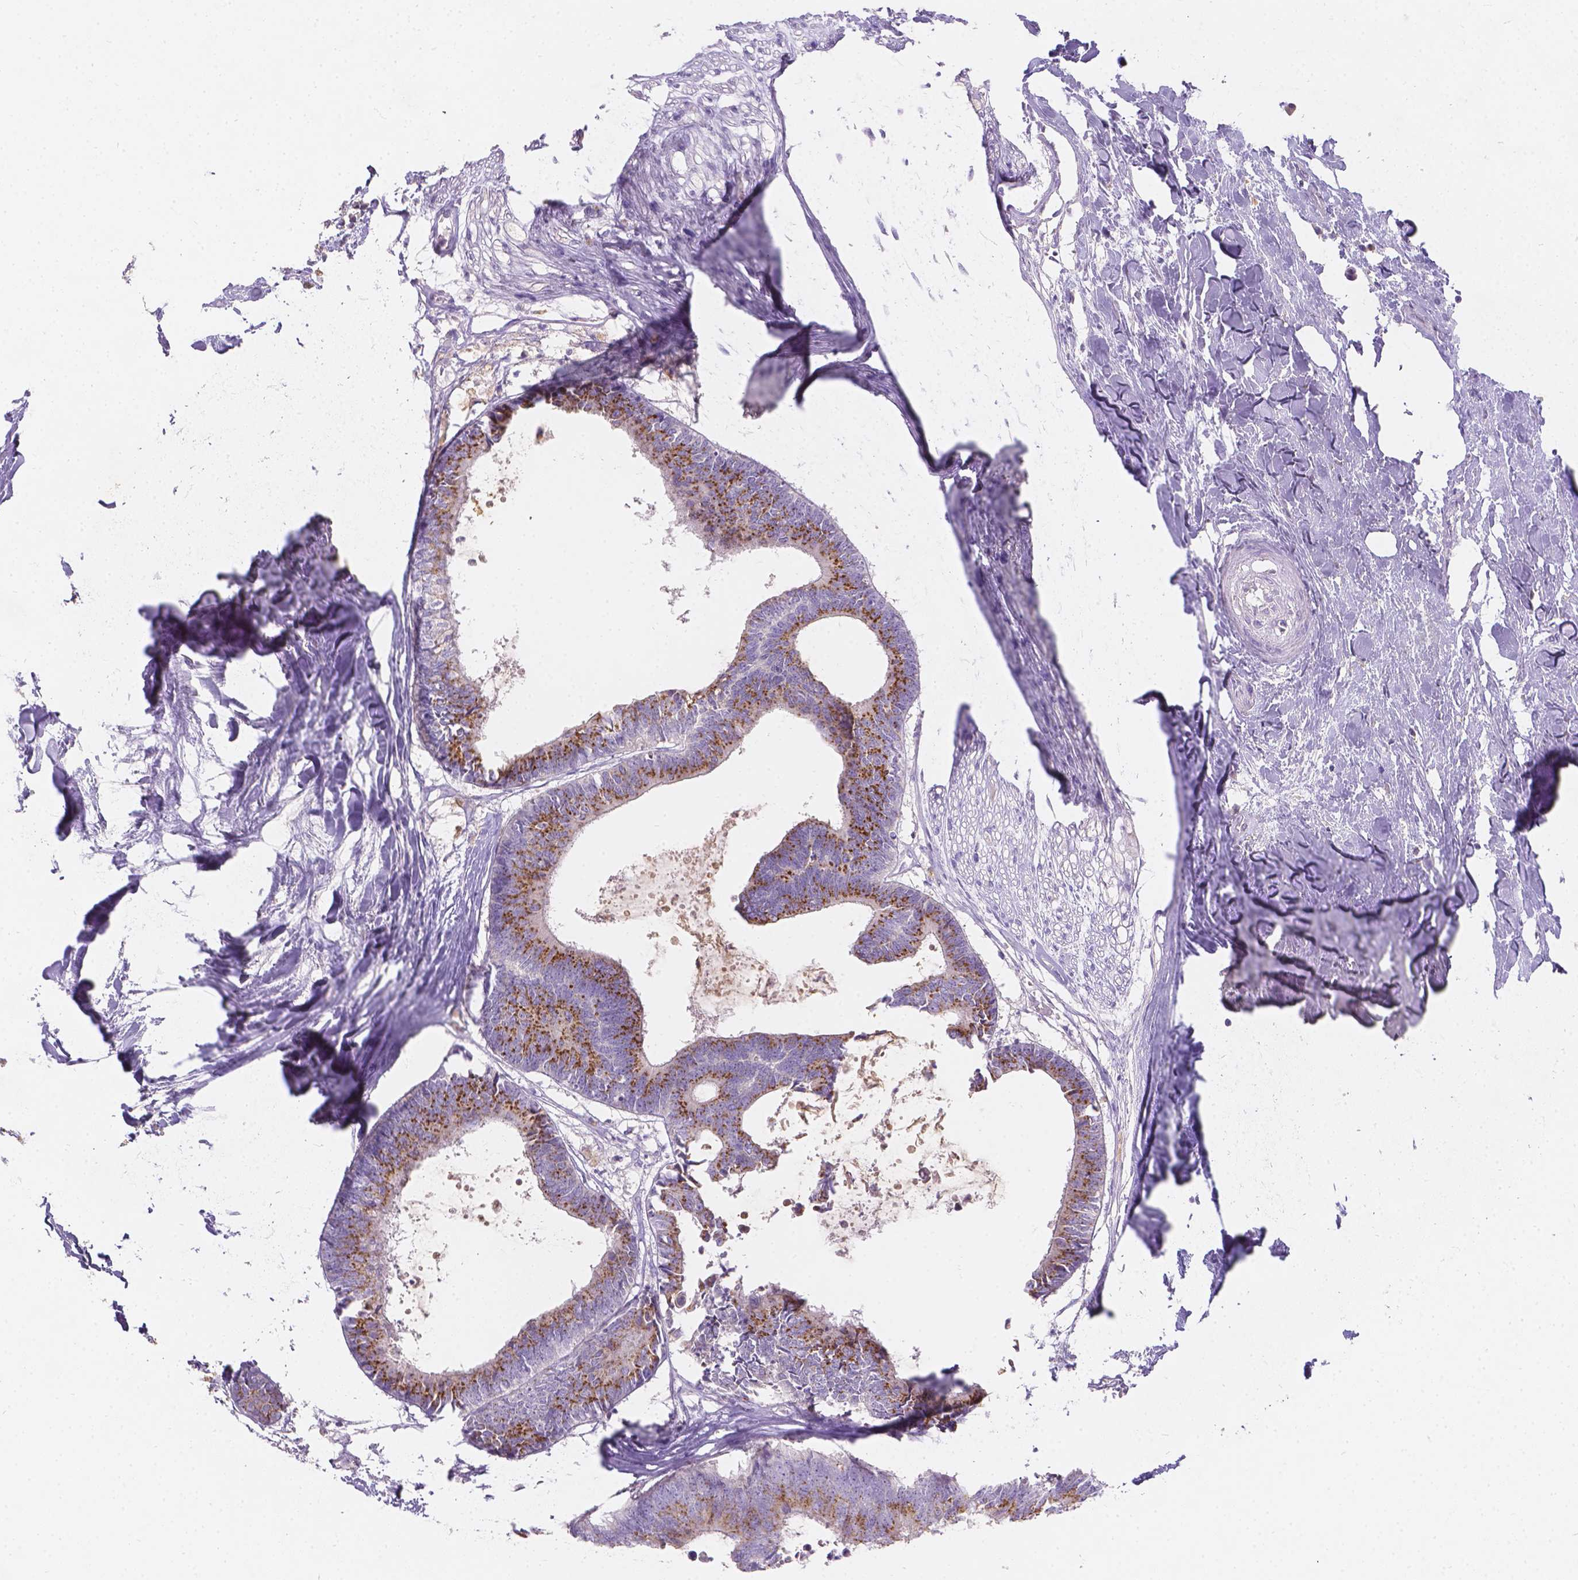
{"staining": {"intensity": "strong", "quantity": "25%-75%", "location": "cytoplasmic/membranous"}, "tissue": "colorectal cancer", "cell_type": "Tumor cells", "image_type": "cancer", "snomed": [{"axis": "morphology", "description": "Adenocarcinoma, NOS"}, {"axis": "topography", "description": "Colon"}, {"axis": "topography", "description": "Rectum"}], "caption": "DAB (3,3'-diaminobenzidine) immunohistochemical staining of human colorectal cancer reveals strong cytoplasmic/membranous protein positivity in approximately 25%-75% of tumor cells. (DAB = brown stain, brightfield microscopy at high magnification).", "gene": "GAL3ST2", "patient": {"sex": "male", "age": 57}}